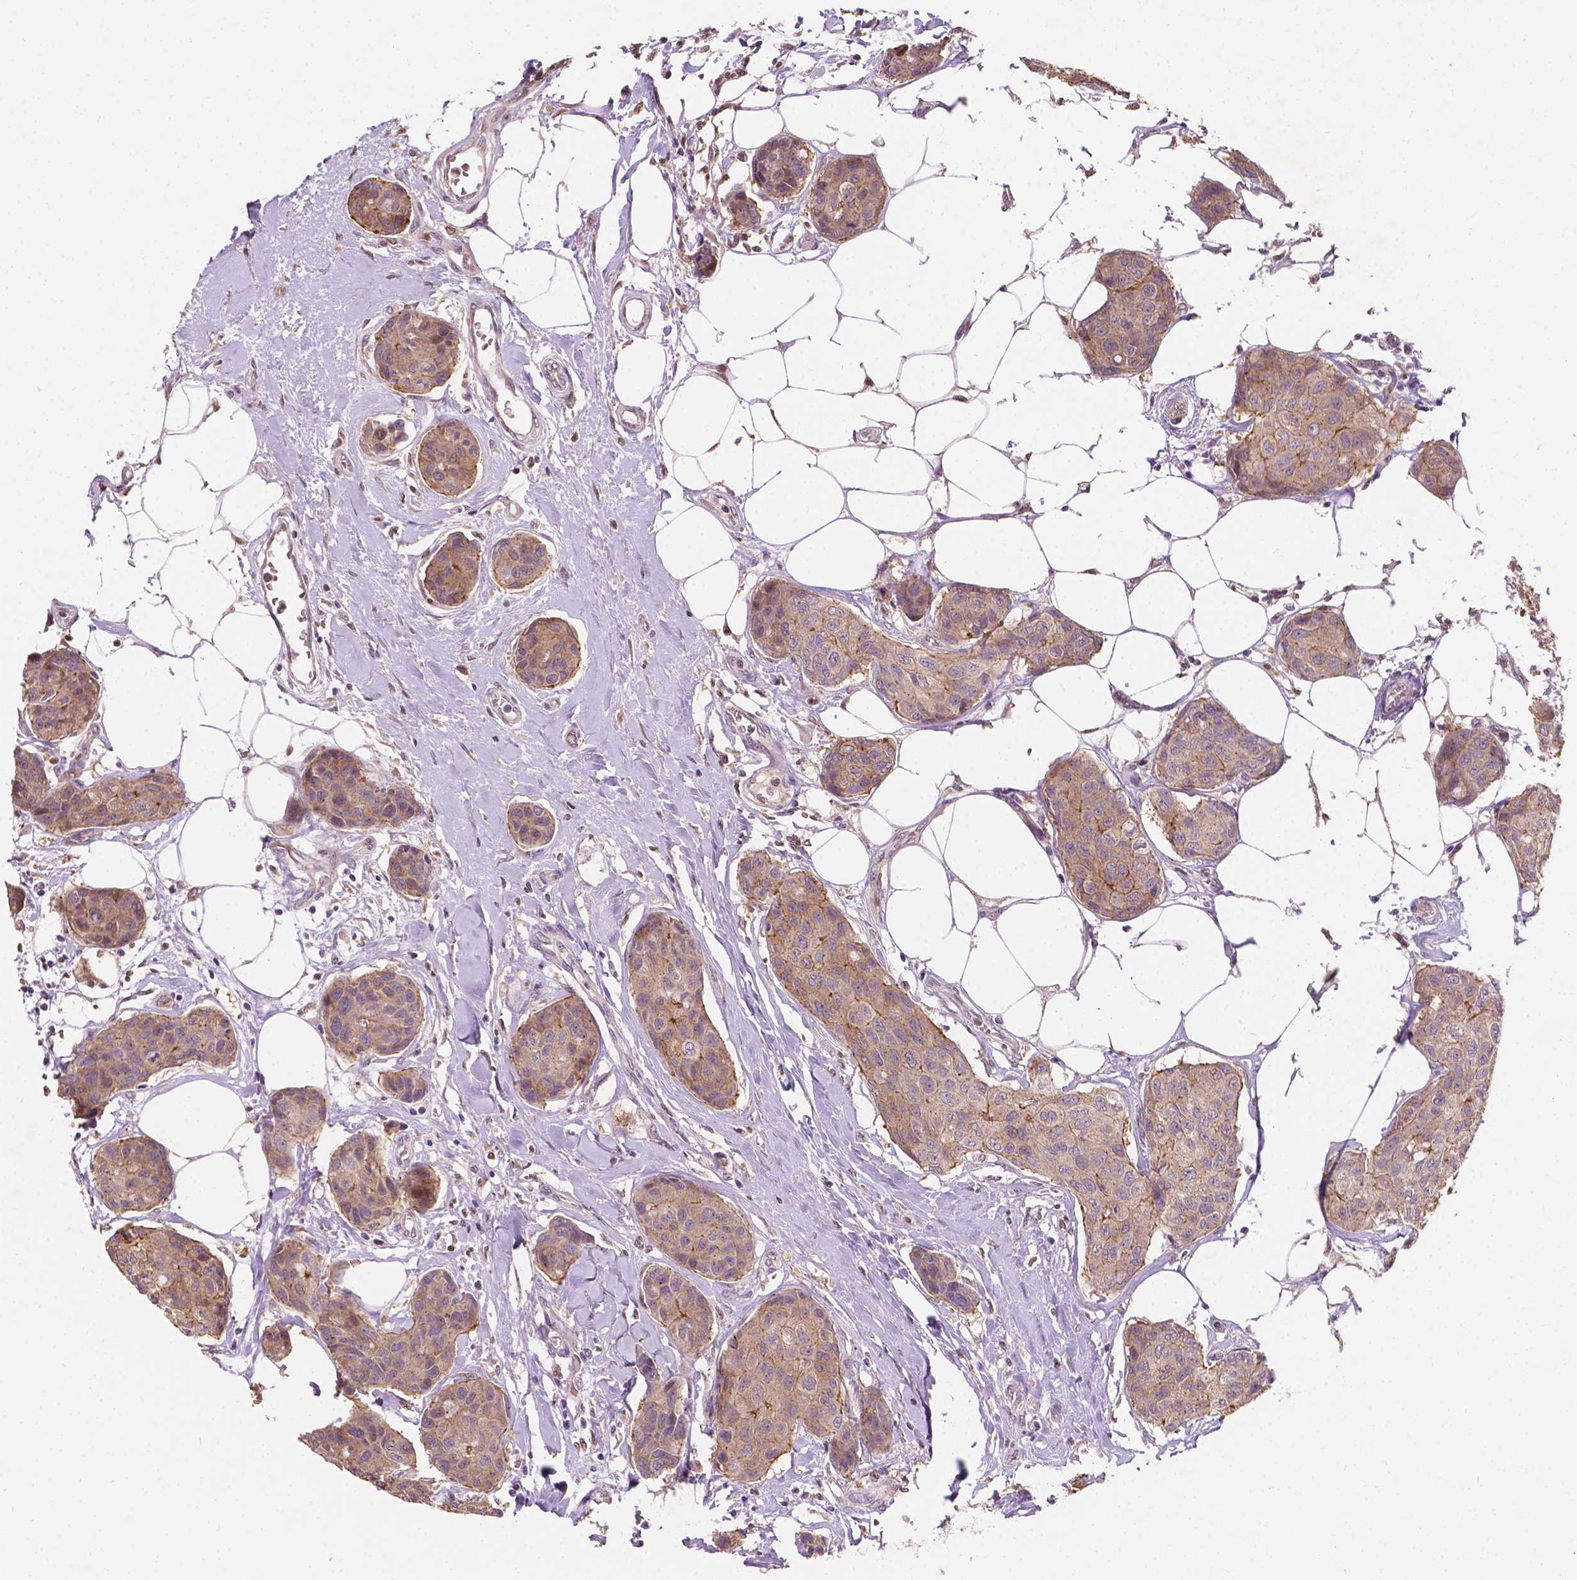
{"staining": {"intensity": "weak", "quantity": "25%-75%", "location": "cytoplasmic/membranous"}, "tissue": "breast cancer", "cell_type": "Tumor cells", "image_type": "cancer", "snomed": [{"axis": "morphology", "description": "Duct carcinoma"}, {"axis": "topography", "description": "Breast"}], "caption": "Protein analysis of infiltrating ductal carcinoma (breast) tissue demonstrates weak cytoplasmic/membranous positivity in about 25%-75% of tumor cells.", "gene": "DUSP16", "patient": {"sex": "female", "age": 80}}